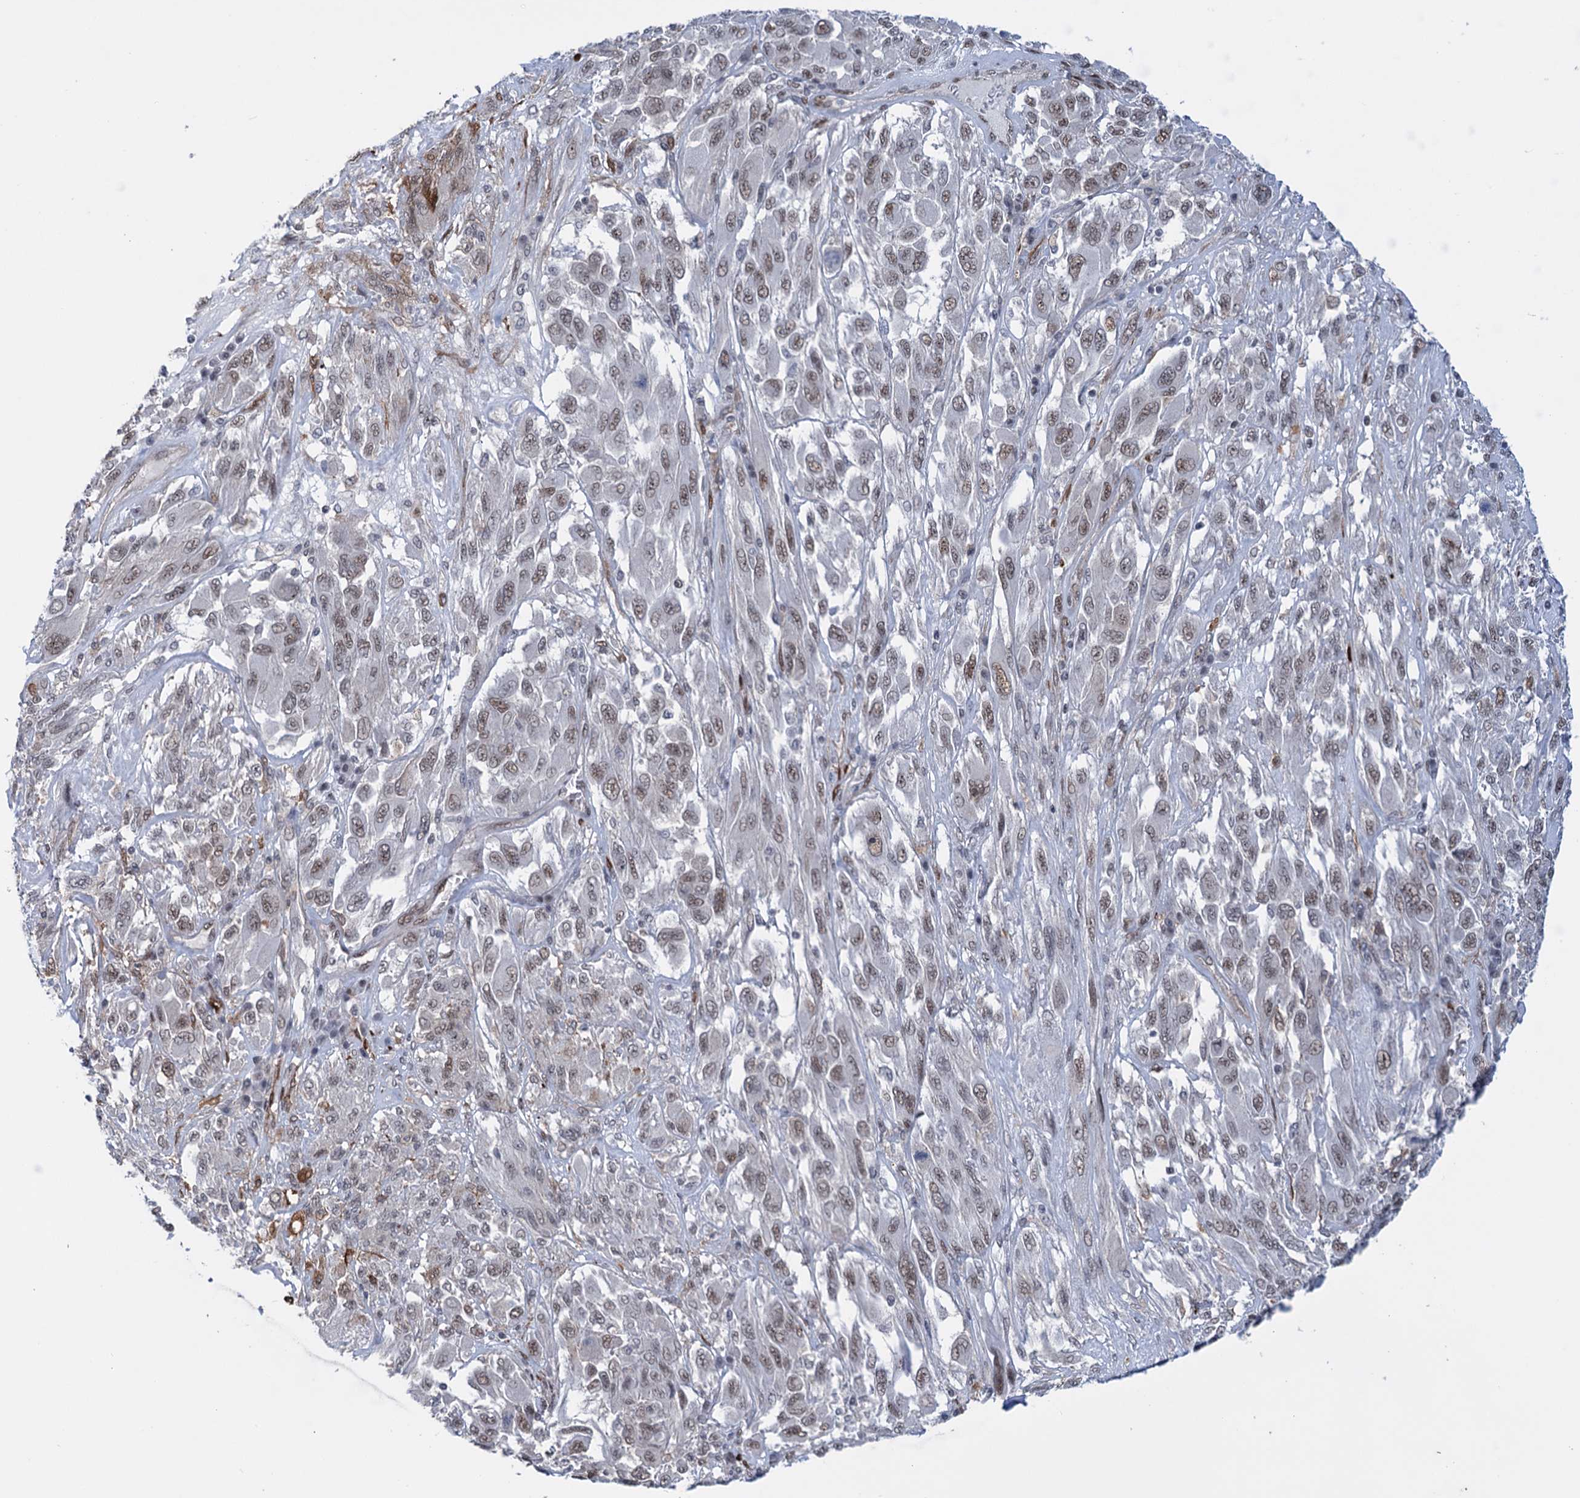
{"staining": {"intensity": "weak", "quantity": ">75%", "location": "nuclear"}, "tissue": "melanoma", "cell_type": "Tumor cells", "image_type": "cancer", "snomed": [{"axis": "morphology", "description": "Malignant melanoma, NOS"}, {"axis": "topography", "description": "Skin"}], "caption": "IHC staining of melanoma, which shows low levels of weak nuclear staining in approximately >75% of tumor cells indicating weak nuclear protein expression. The staining was performed using DAB (3,3'-diaminobenzidine) (brown) for protein detection and nuclei were counterstained in hematoxylin (blue).", "gene": "FAM53A", "patient": {"sex": "female", "age": 91}}